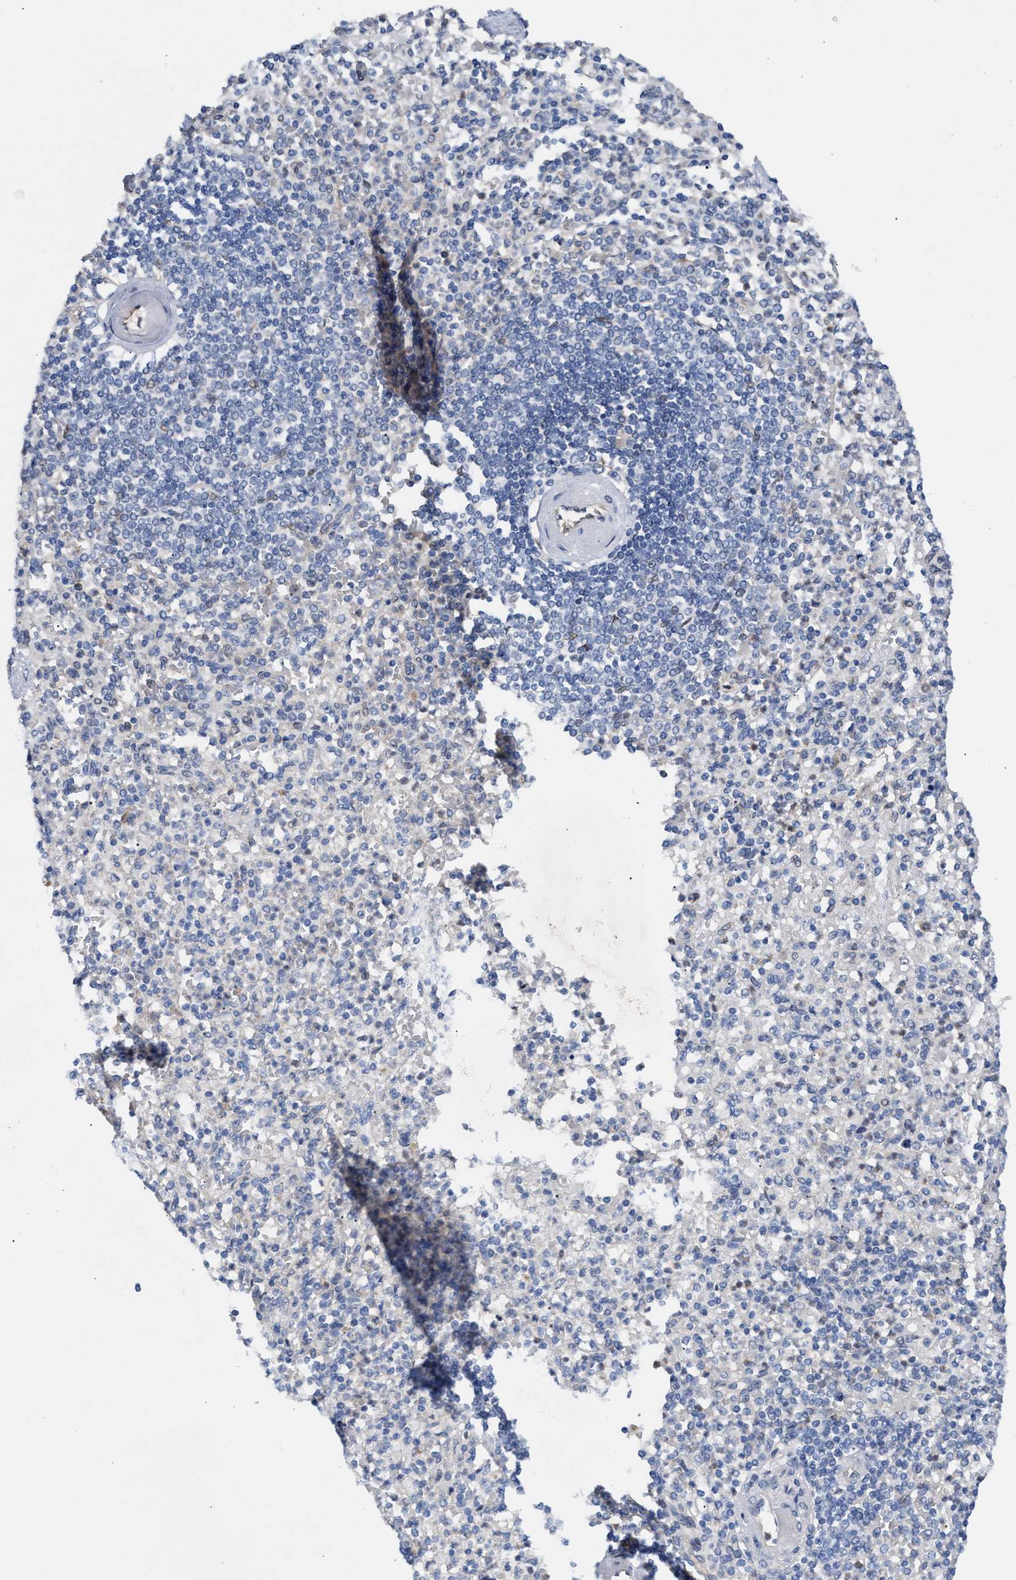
{"staining": {"intensity": "weak", "quantity": "<25%", "location": "cytoplasmic/membranous"}, "tissue": "spleen", "cell_type": "Cells in red pulp", "image_type": "normal", "snomed": [{"axis": "morphology", "description": "Normal tissue, NOS"}, {"axis": "topography", "description": "Spleen"}], "caption": "The image shows no significant staining in cells in red pulp of spleen. (Immunohistochemistry, brightfield microscopy, high magnification).", "gene": "TP53I3", "patient": {"sex": "female", "age": 74}}